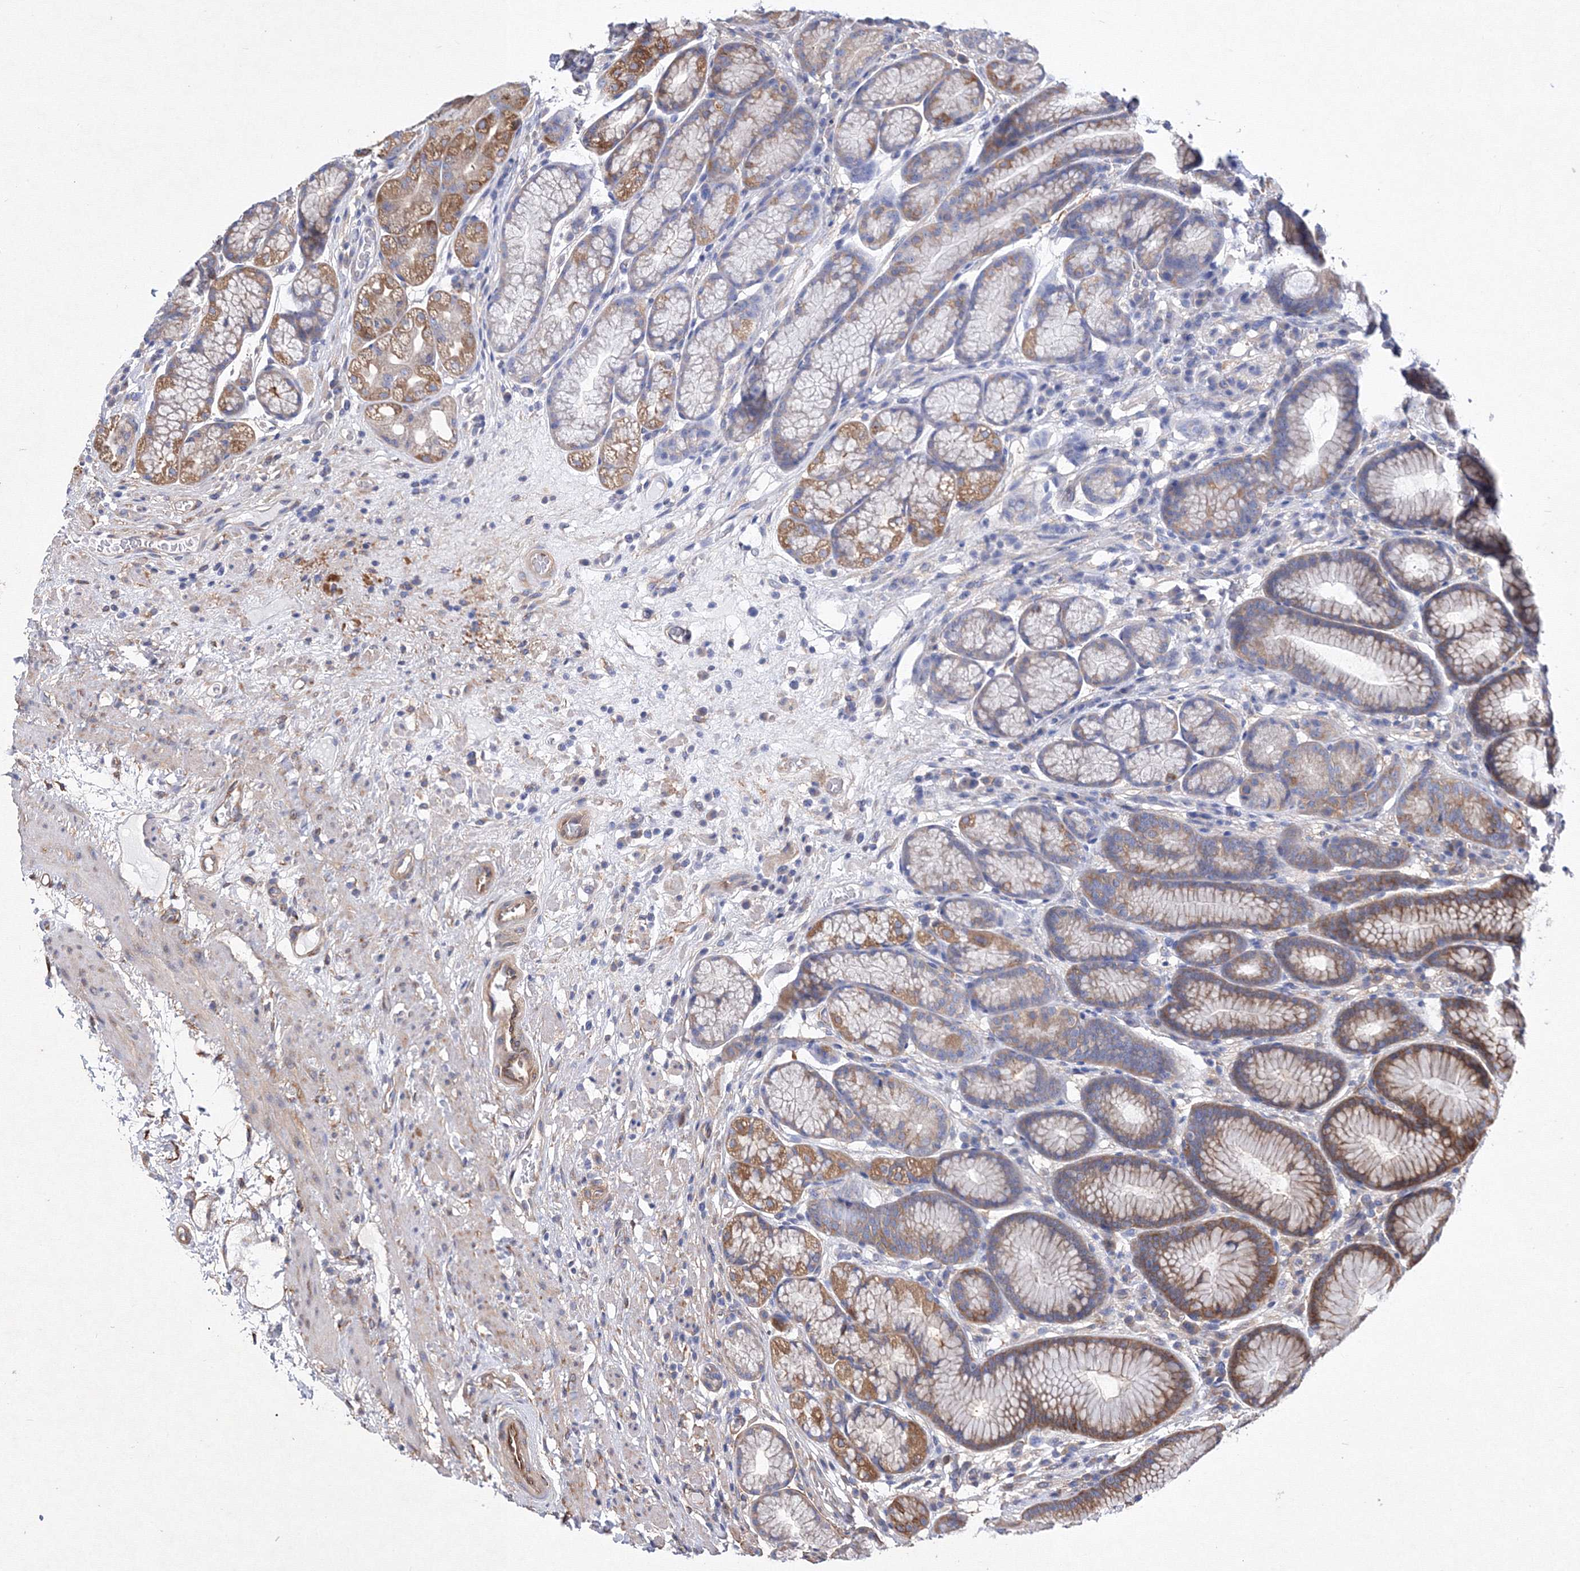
{"staining": {"intensity": "moderate", "quantity": "<25%", "location": "cytoplasmic/membranous"}, "tissue": "stomach", "cell_type": "Glandular cells", "image_type": "normal", "snomed": [{"axis": "morphology", "description": "Normal tissue, NOS"}, {"axis": "topography", "description": "Stomach"}], "caption": "A brown stain shows moderate cytoplasmic/membranous staining of a protein in glandular cells of benign stomach.", "gene": "SNX18", "patient": {"sex": "male", "age": 57}}